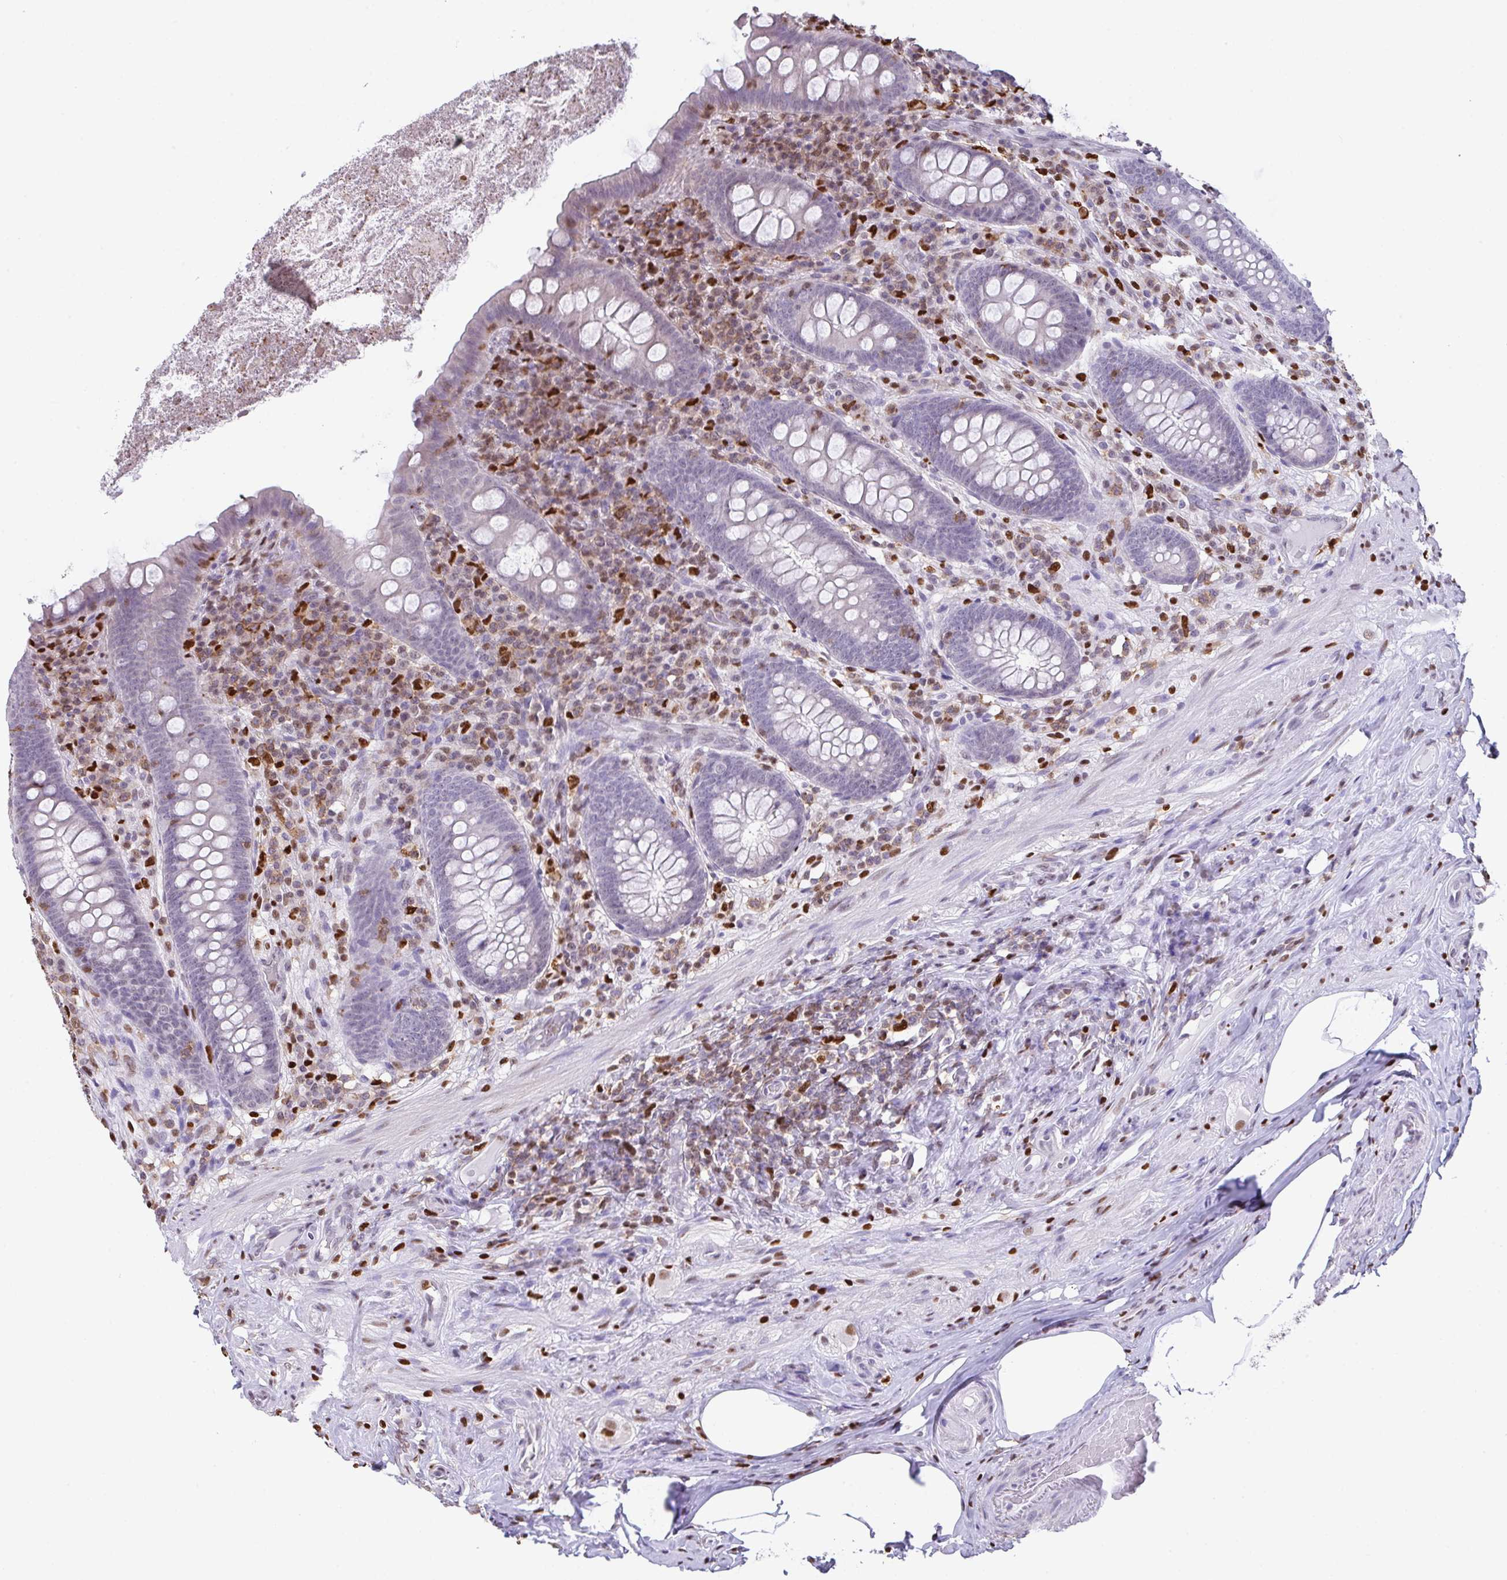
{"staining": {"intensity": "negative", "quantity": "none", "location": "none"}, "tissue": "appendix", "cell_type": "Glandular cells", "image_type": "normal", "snomed": [{"axis": "morphology", "description": "Normal tissue, NOS"}, {"axis": "topography", "description": "Appendix"}], "caption": "This is an IHC micrograph of normal human appendix. There is no staining in glandular cells.", "gene": "BTBD10", "patient": {"sex": "male", "age": 71}}